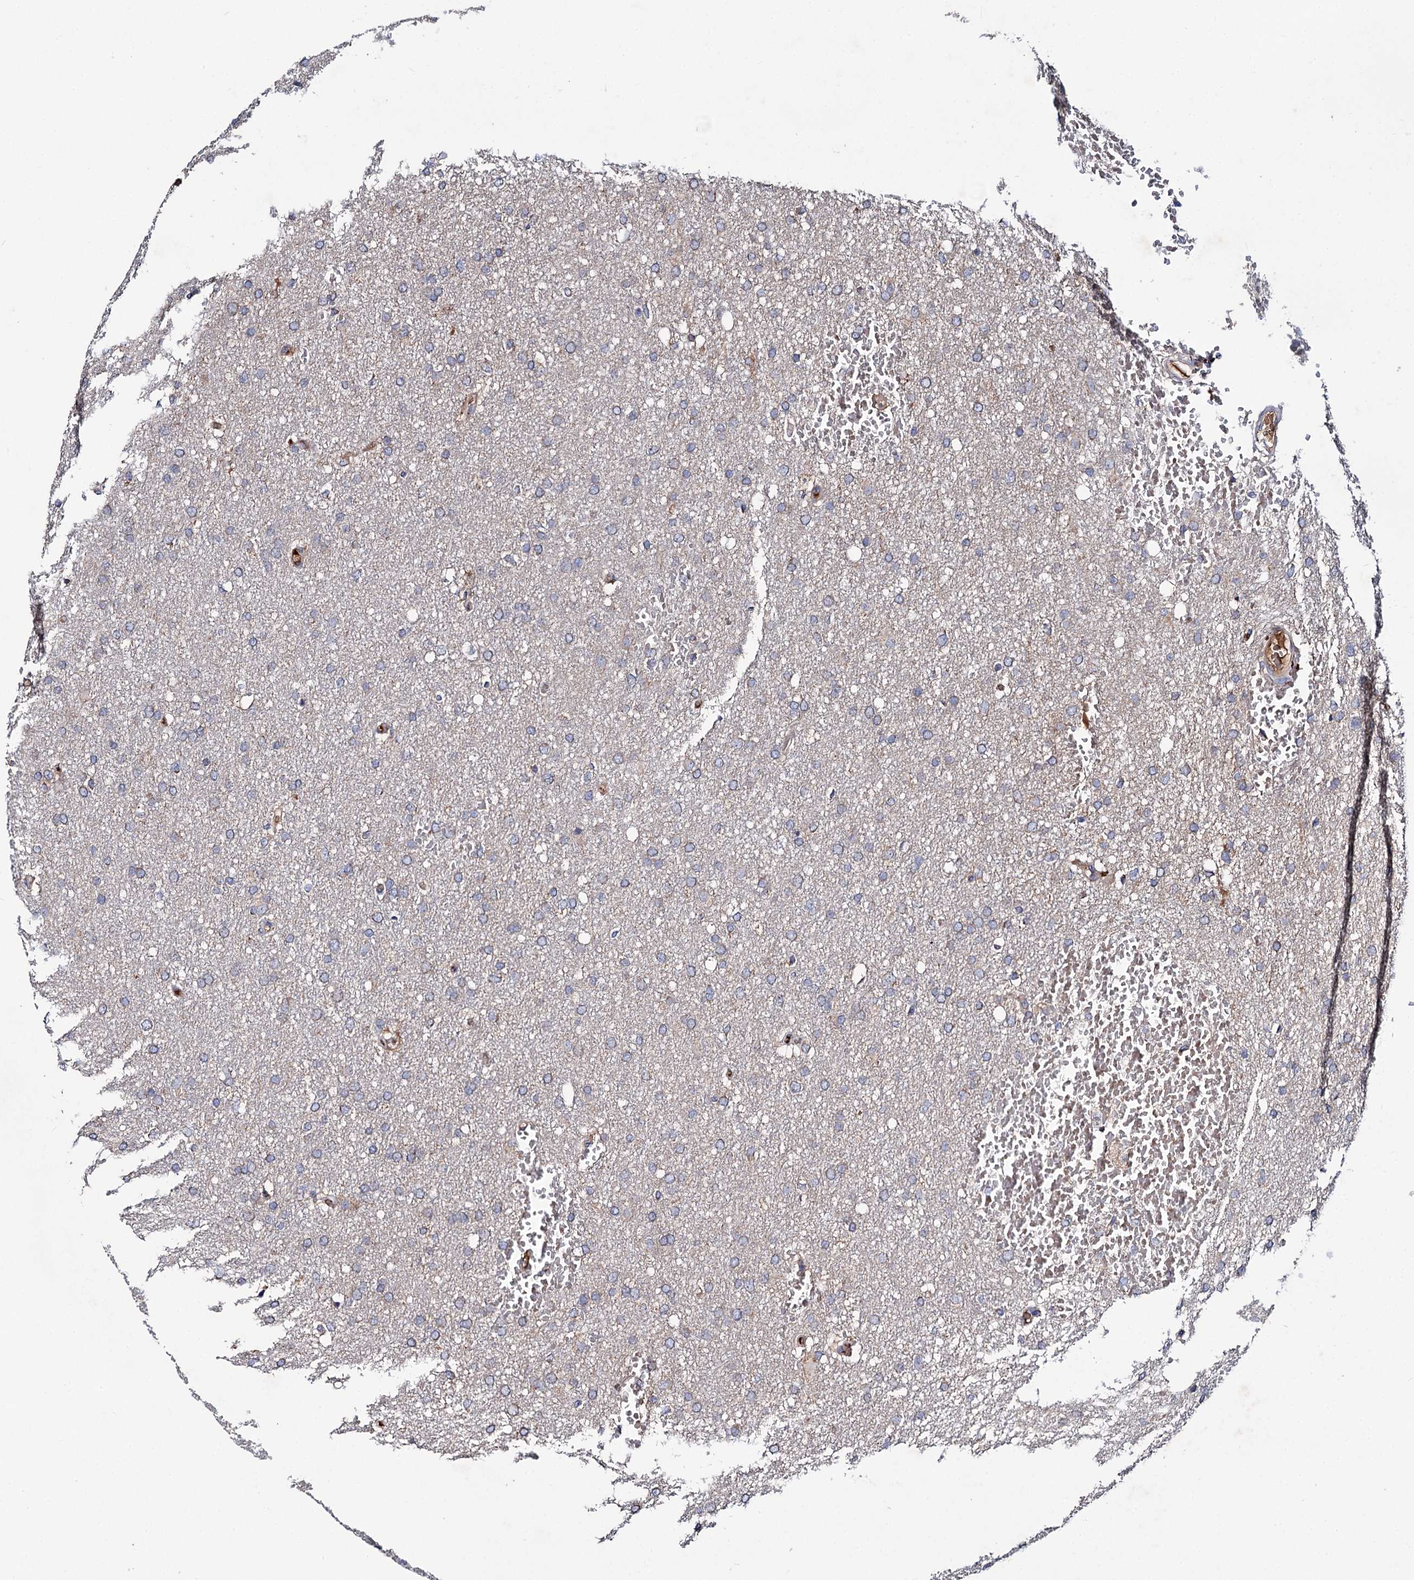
{"staining": {"intensity": "negative", "quantity": "none", "location": "none"}, "tissue": "glioma", "cell_type": "Tumor cells", "image_type": "cancer", "snomed": [{"axis": "morphology", "description": "Glioma, malignant, High grade"}, {"axis": "topography", "description": "Cerebral cortex"}], "caption": "A micrograph of glioma stained for a protein demonstrates no brown staining in tumor cells.", "gene": "CLPB", "patient": {"sex": "female", "age": 36}}